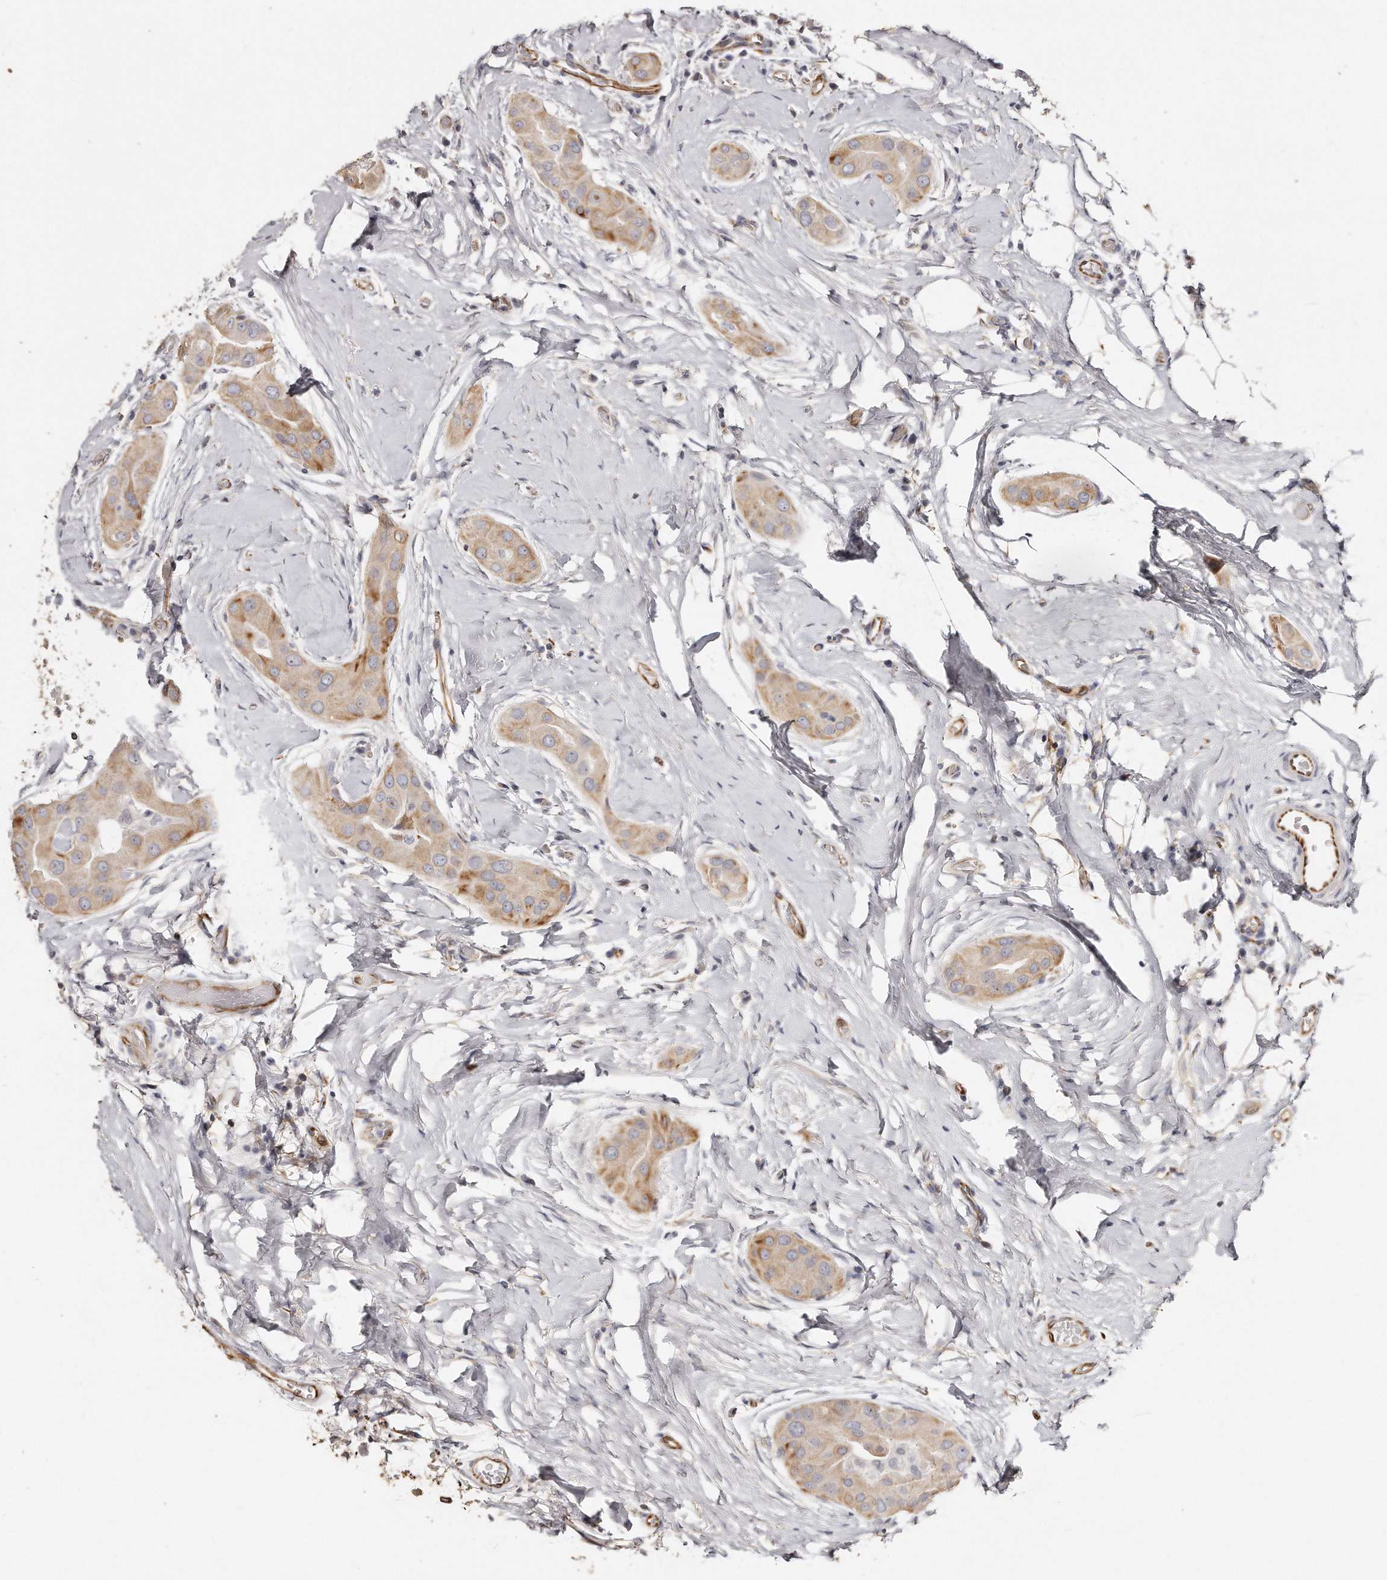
{"staining": {"intensity": "moderate", "quantity": "25%-75%", "location": "cytoplasmic/membranous"}, "tissue": "thyroid cancer", "cell_type": "Tumor cells", "image_type": "cancer", "snomed": [{"axis": "morphology", "description": "Papillary adenocarcinoma, NOS"}, {"axis": "topography", "description": "Thyroid gland"}], "caption": "DAB (3,3'-diaminobenzidine) immunohistochemical staining of human papillary adenocarcinoma (thyroid) demonstrates moderate cytoplasmic/membranous protein staining in about 25%-75% of tumor cells.", "gene": "ZYG11A", "patient": {"sex": "male", "age": 33}}